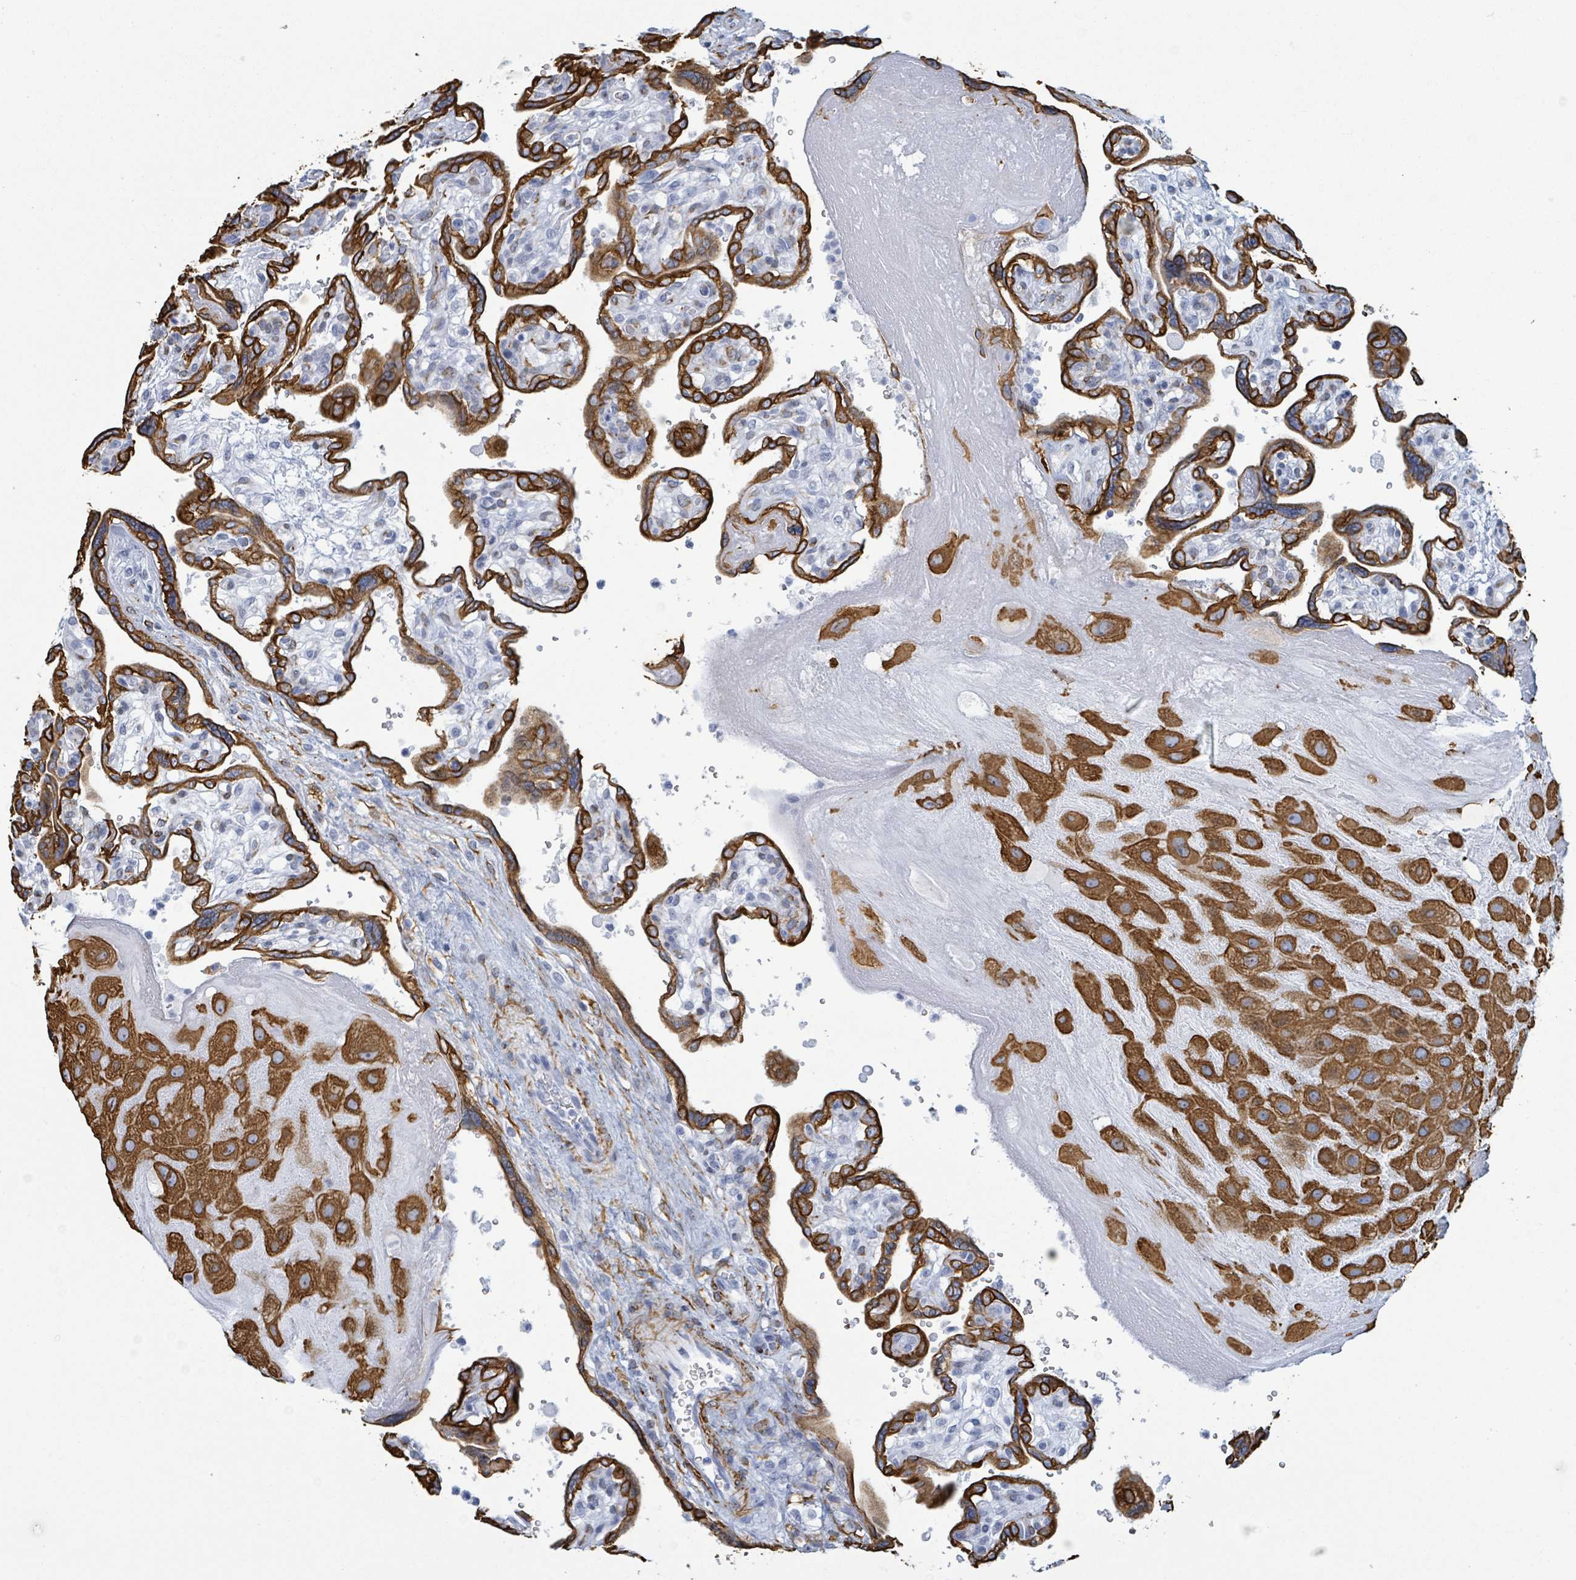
{"staining": {"intensity": "strong", "quantity": ">75%", "location": "cytoplasmic/membranous"}, "tissue": "placenta", "cell_type": "Decidual cells", "image_type": "normal", "snomed": [{"axis": "morphology", "description": "Normal tissue, NOS"}, {"axis": "topography", "description": "Placenta"}], "caption": "A brown stain labels strong cytoplasmic/membranous positivity of a protein in decidual cells of normal human placenta. The staining is performed using DAB brown chromogen to label protein expression. The nuclei are counter-stained blue using hematoxylin.", "gene": "KRT8", "patient": {"sex": "female", "age": 39}}